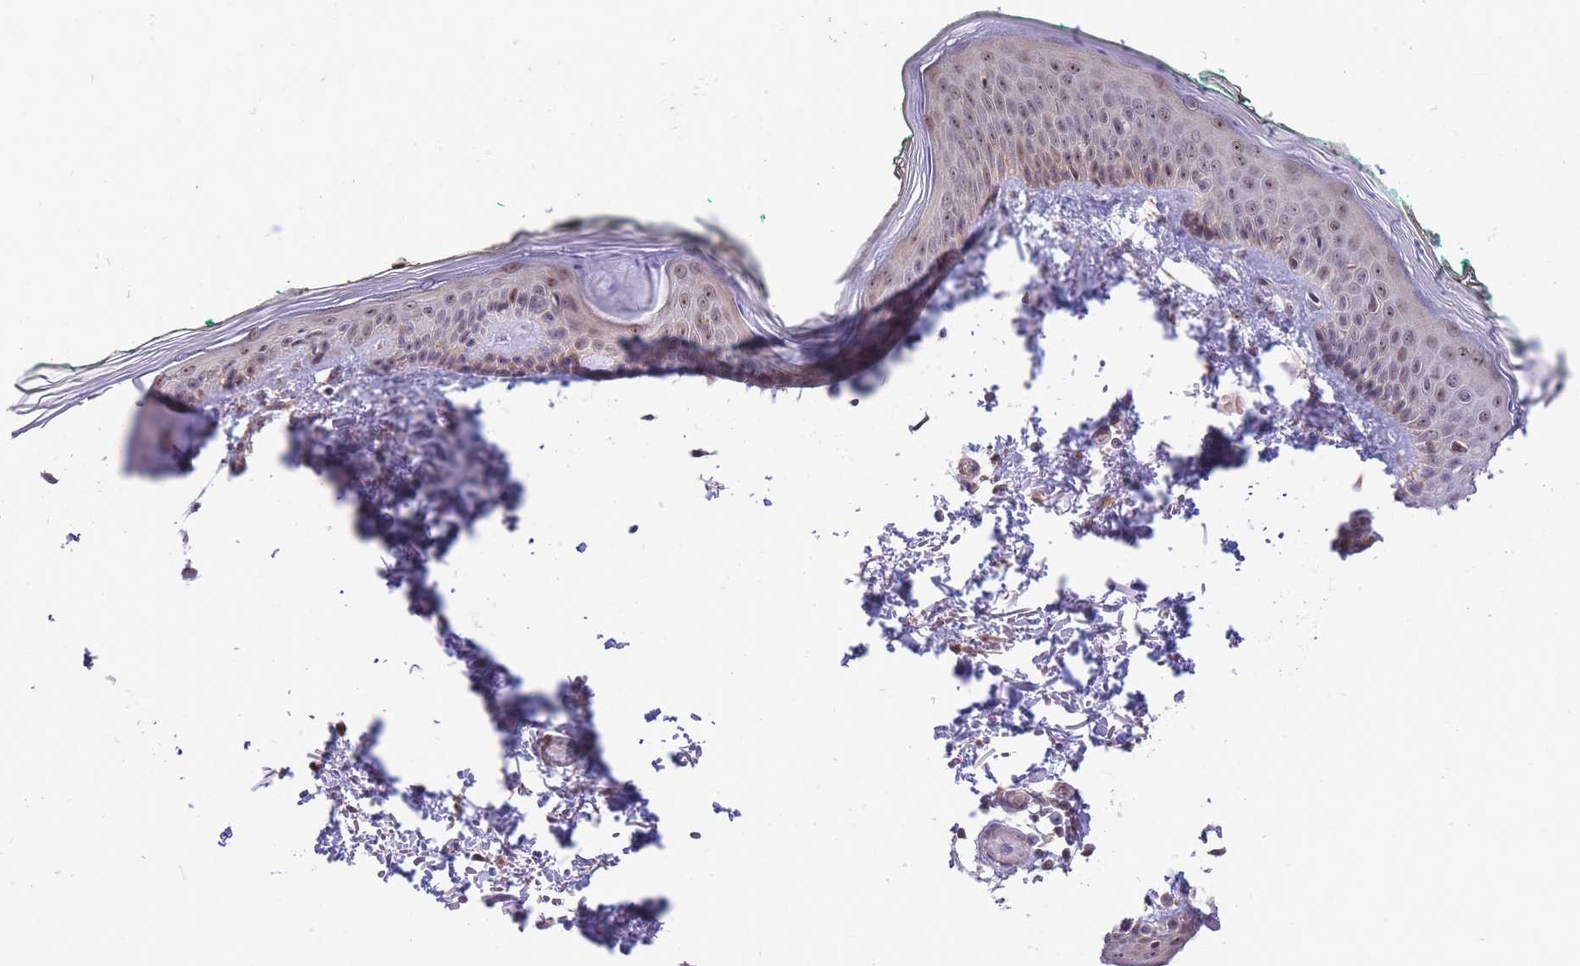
{"staining": {"intensity": "moderate", "quantity": "<25%", "location": "nuclear"}, "tissue": "skin", "cell_type": "Fibroblasts", "image_type": "normal", "snomed": [{"axis": "morphology", "description": "Normal tissue, NOS"}, {"axis": "morphology", "description": "Malignant melanoma, NOS"}, {"axis": "topography", "description": "Skin"}], "caption": "Immunohistochemical staining of normal human skin demonstrates low levels of moderate nuclear positivity in approximately <25% of fibroblasts. (DAB (3,3'-diaminobenzidine) IHC, brown staining for protein, blue staining for nuclei).", "gene": "EXOSC8", "patient": {"sex": "male", "age": 62}}